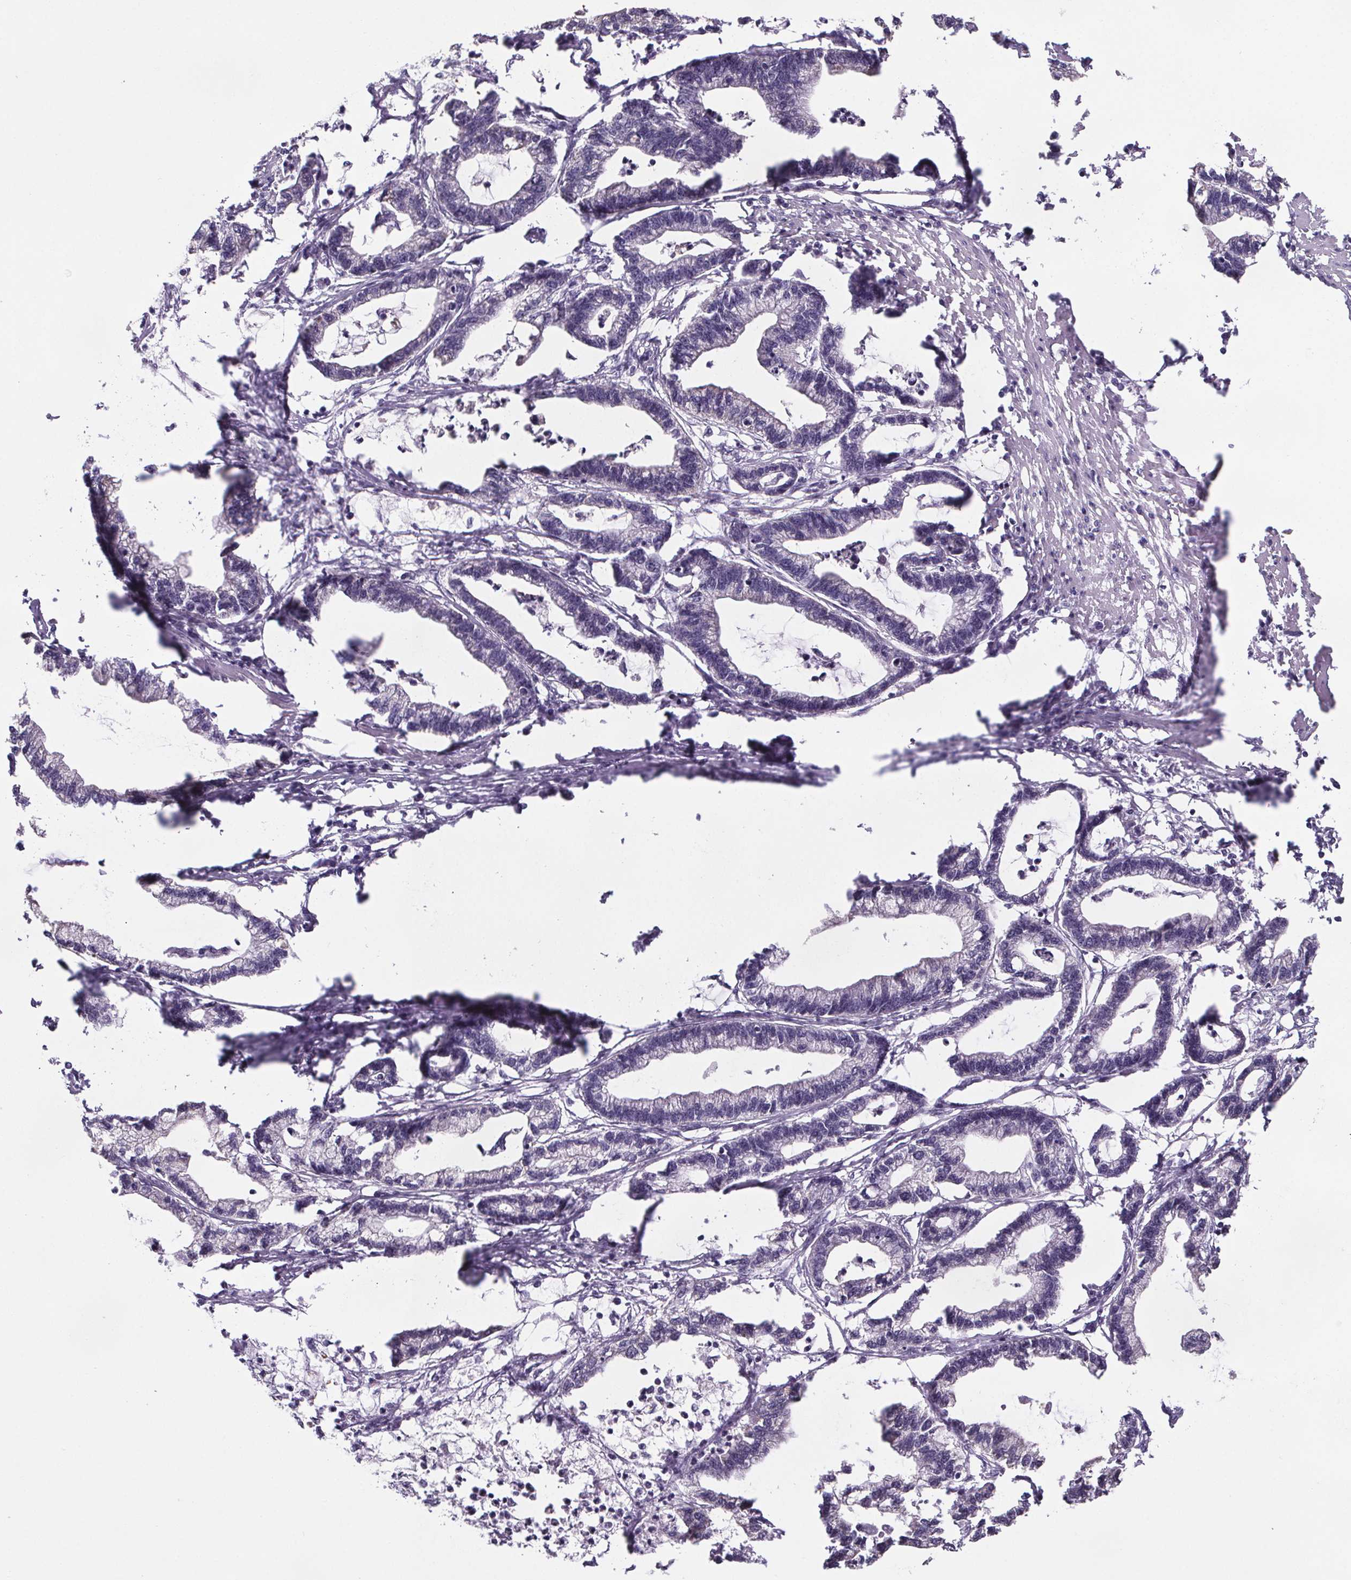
{"staining": {"intensity": "negative", "quantity": "none", "location": "none"}, "tissue": "stomach cancer", "cell_type": "Tumor cells", "image_type": "cancer", "snomed": [{"axis": "morphology", "description": "Adenocarcinoma, NOS"}, {"axis": "topography", "description": "Stomach"}], "caption": "Immunohistochemistry of human adenocarcinoma (stomach) displays no positivity in tumor cells.", "gene": "CUBN", "patient": {"sex": "male", "age": 83}}